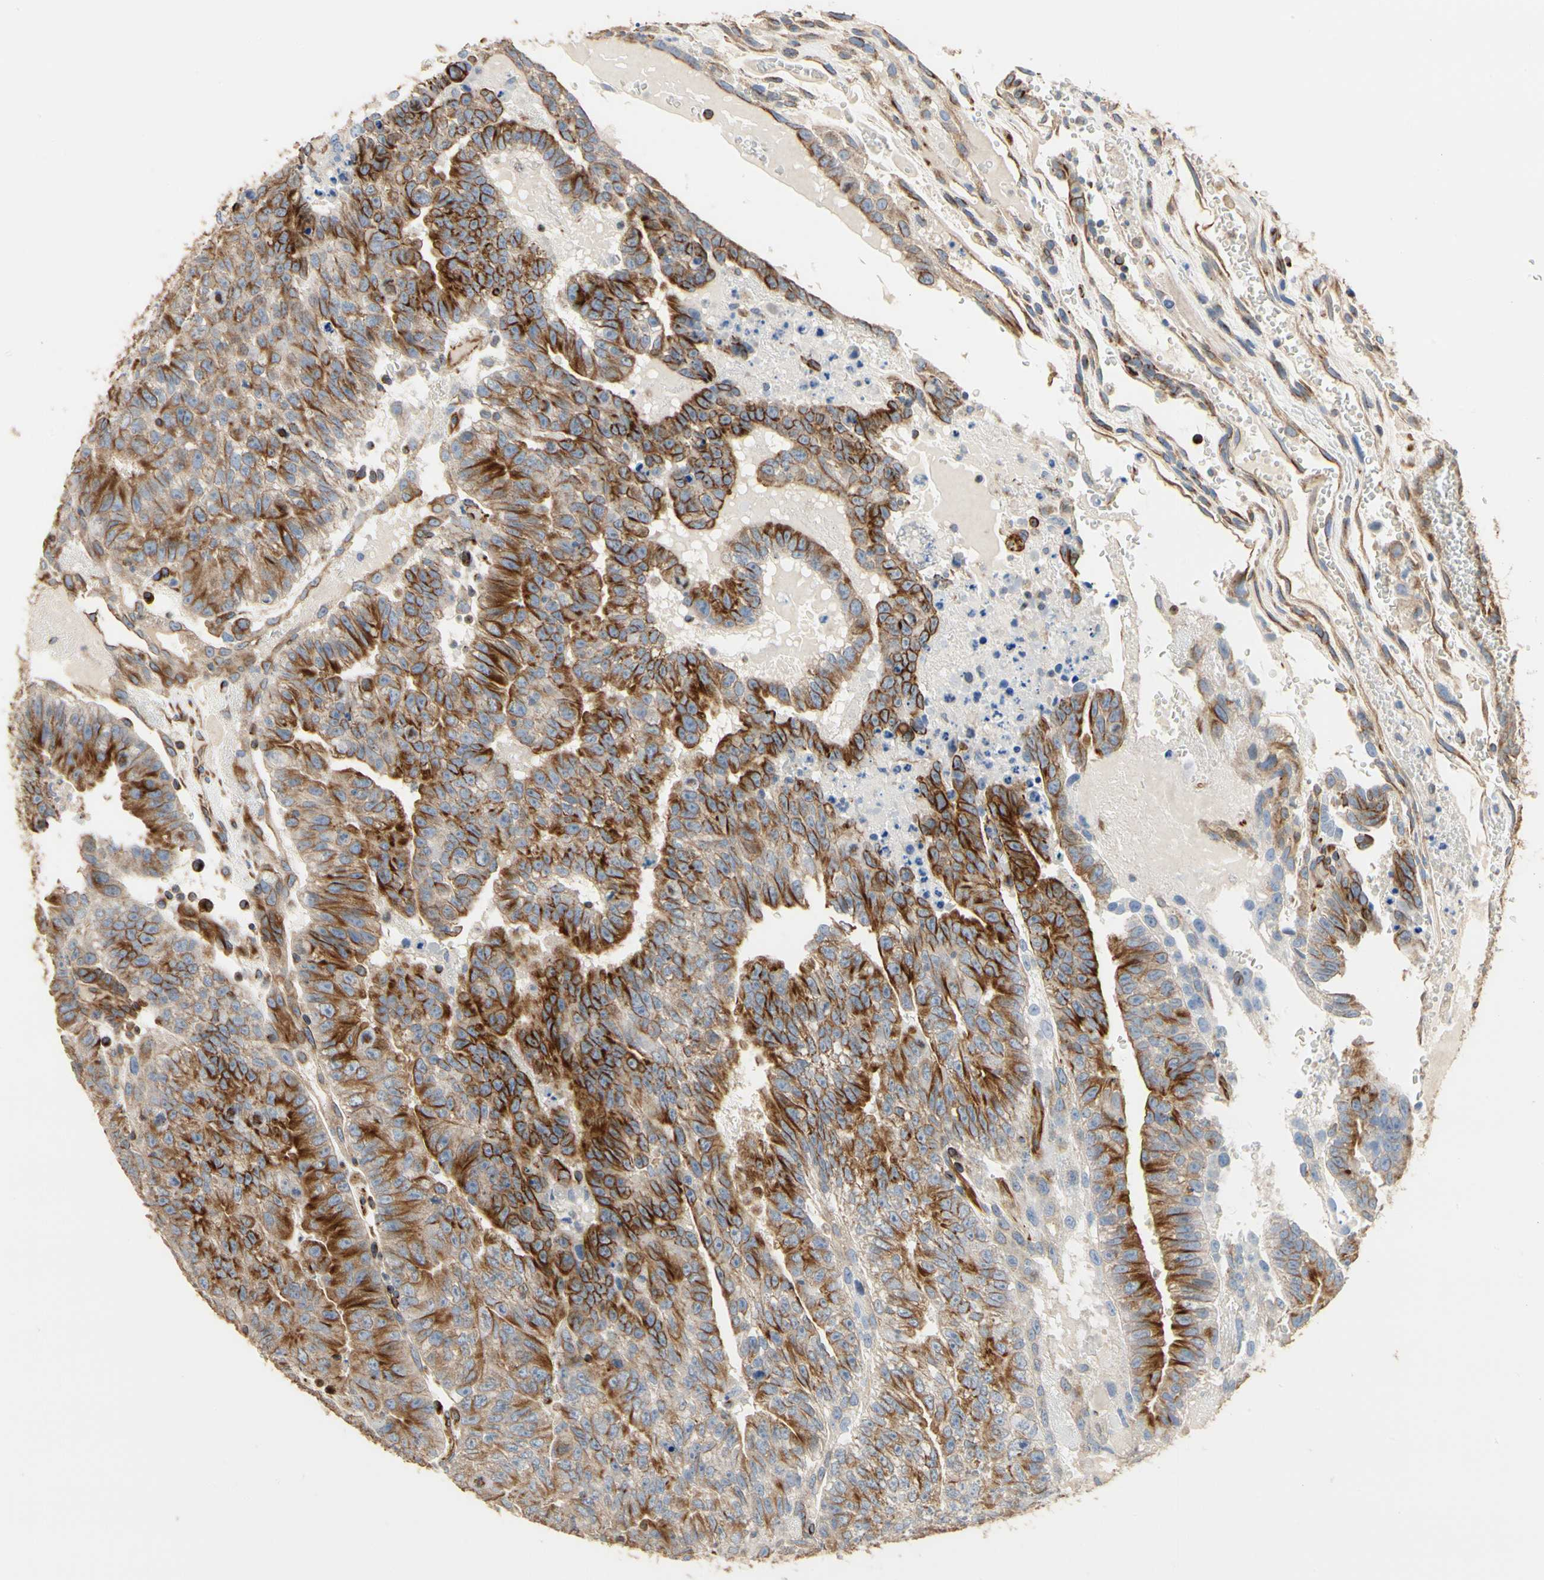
{"staining": {"intensity": "moderate", "quantity": "<25%", "location": "cytoplasmic/membranous"}, "tissue": "testis cancer", "cell_type": "Tumor cells", "image_type": "cancer", "snomed": [{"axis": "morphology", "description": "Seminoma, NOS"}, {"axis": "morphology", "description": "Carcinoma, Embryonal, NOS"}, {"axis": "topography", "description": "Testis"}], "caption": "The histopathology image shows immunohistochemical staining of seminoma (testis). There is moderate cytoplasmic/membranous expression is appreciated in approximately <25% of tumor cells.", "gene": "TUBA1A", "patient": {"sex": "male", "age": 52}}